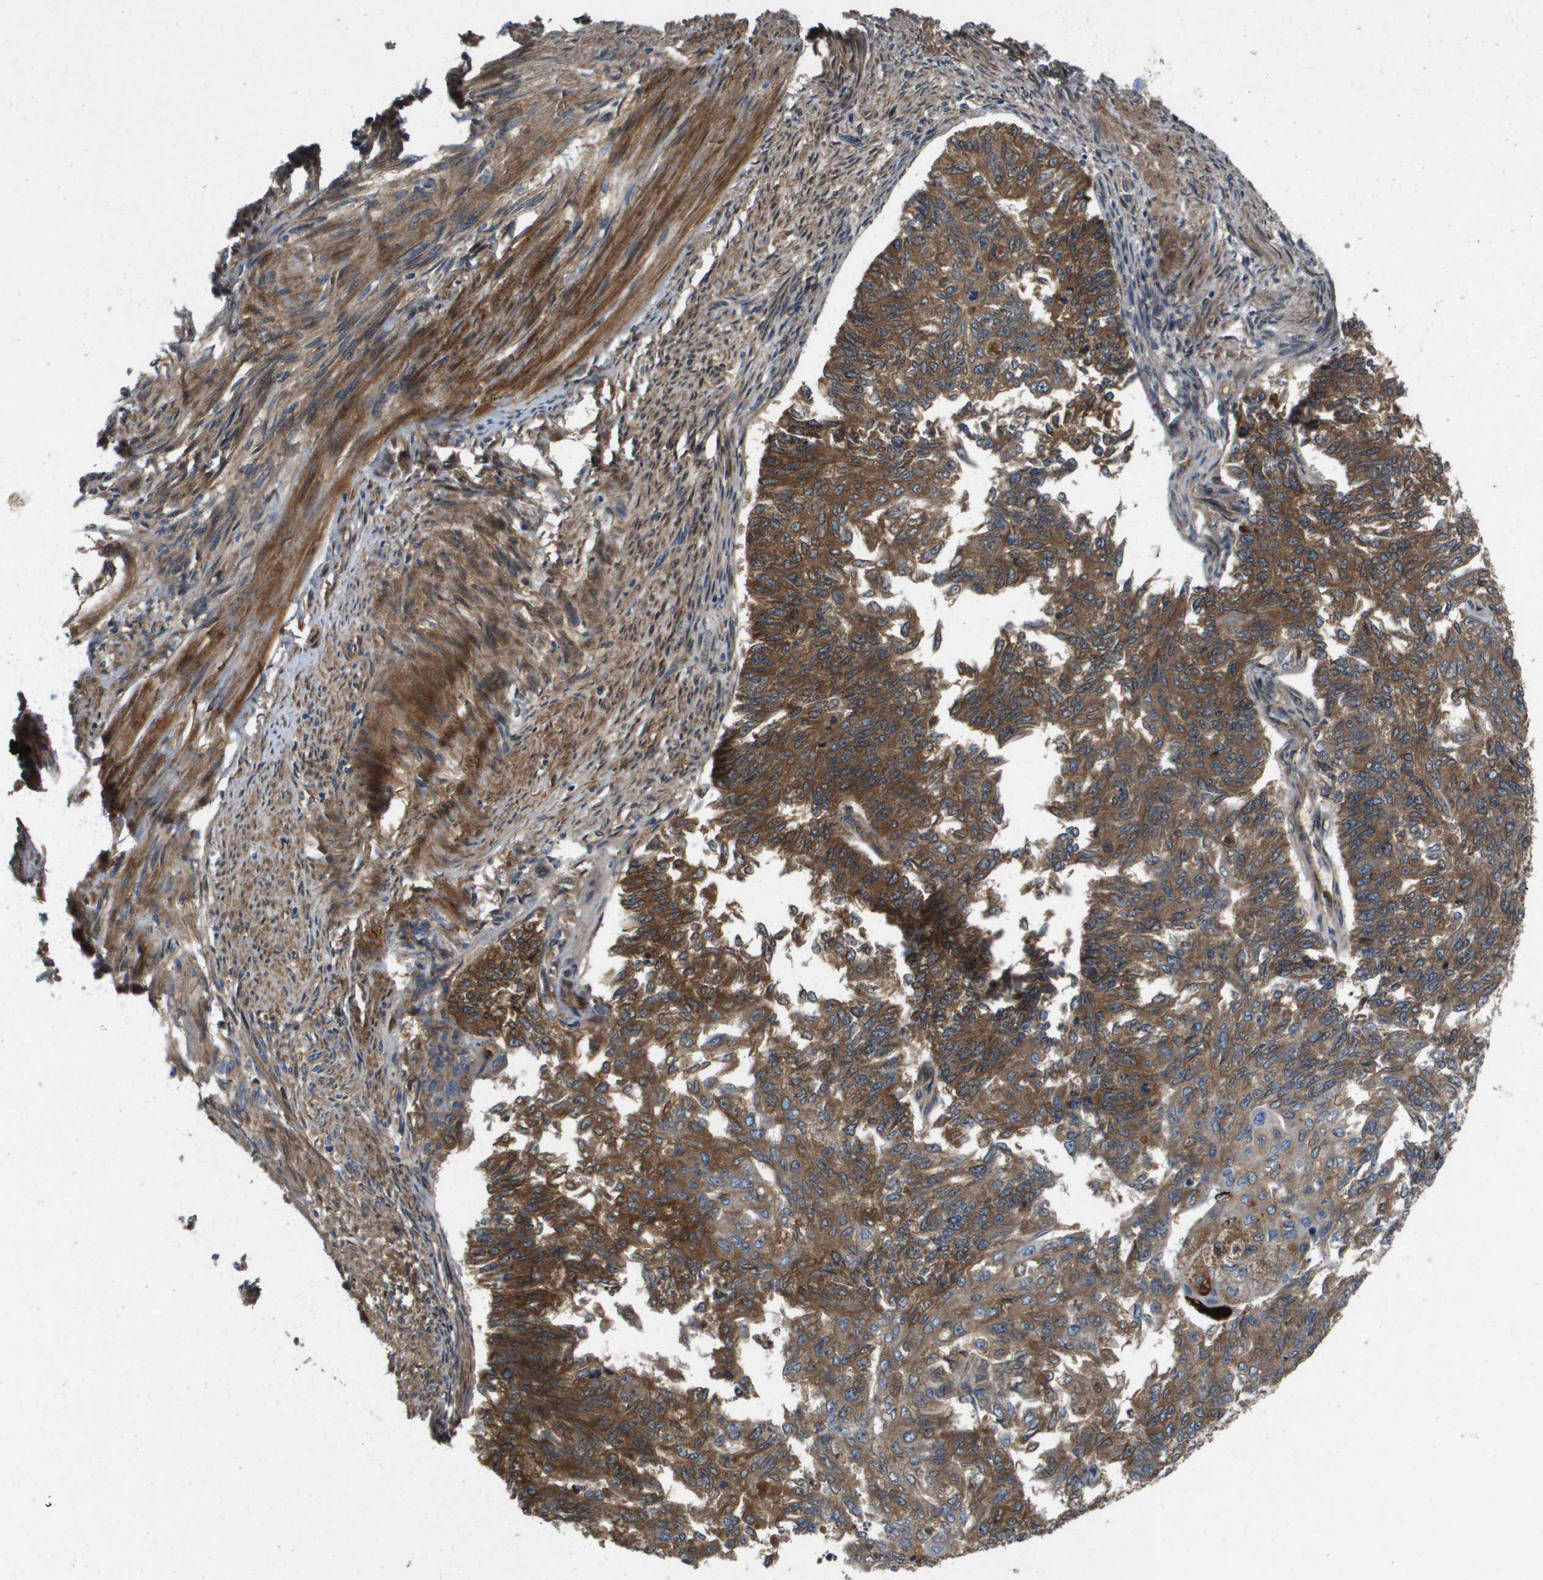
{"staining": {"intensity": "moderate", "quantity": ">75%", "location": "cytoplasmic/membranous"}, "tissue": "endometrial cancer", "cell_type": "Tumor cells", "image_type": "cancer", "snomed": [{"axis": "morphology", "description": "Adenocarcinoma, NOS"}, {"axis": "topography", "description": "Endometrium"}], "caption": "Tumor cells display medium levels of moderate cytoplasmic/membranous staining in approximately >75% of cells in adenocarcinoma (endometrial).", "gene": "ENTPD2", "patient": {"sex": "female", "age": 32}}